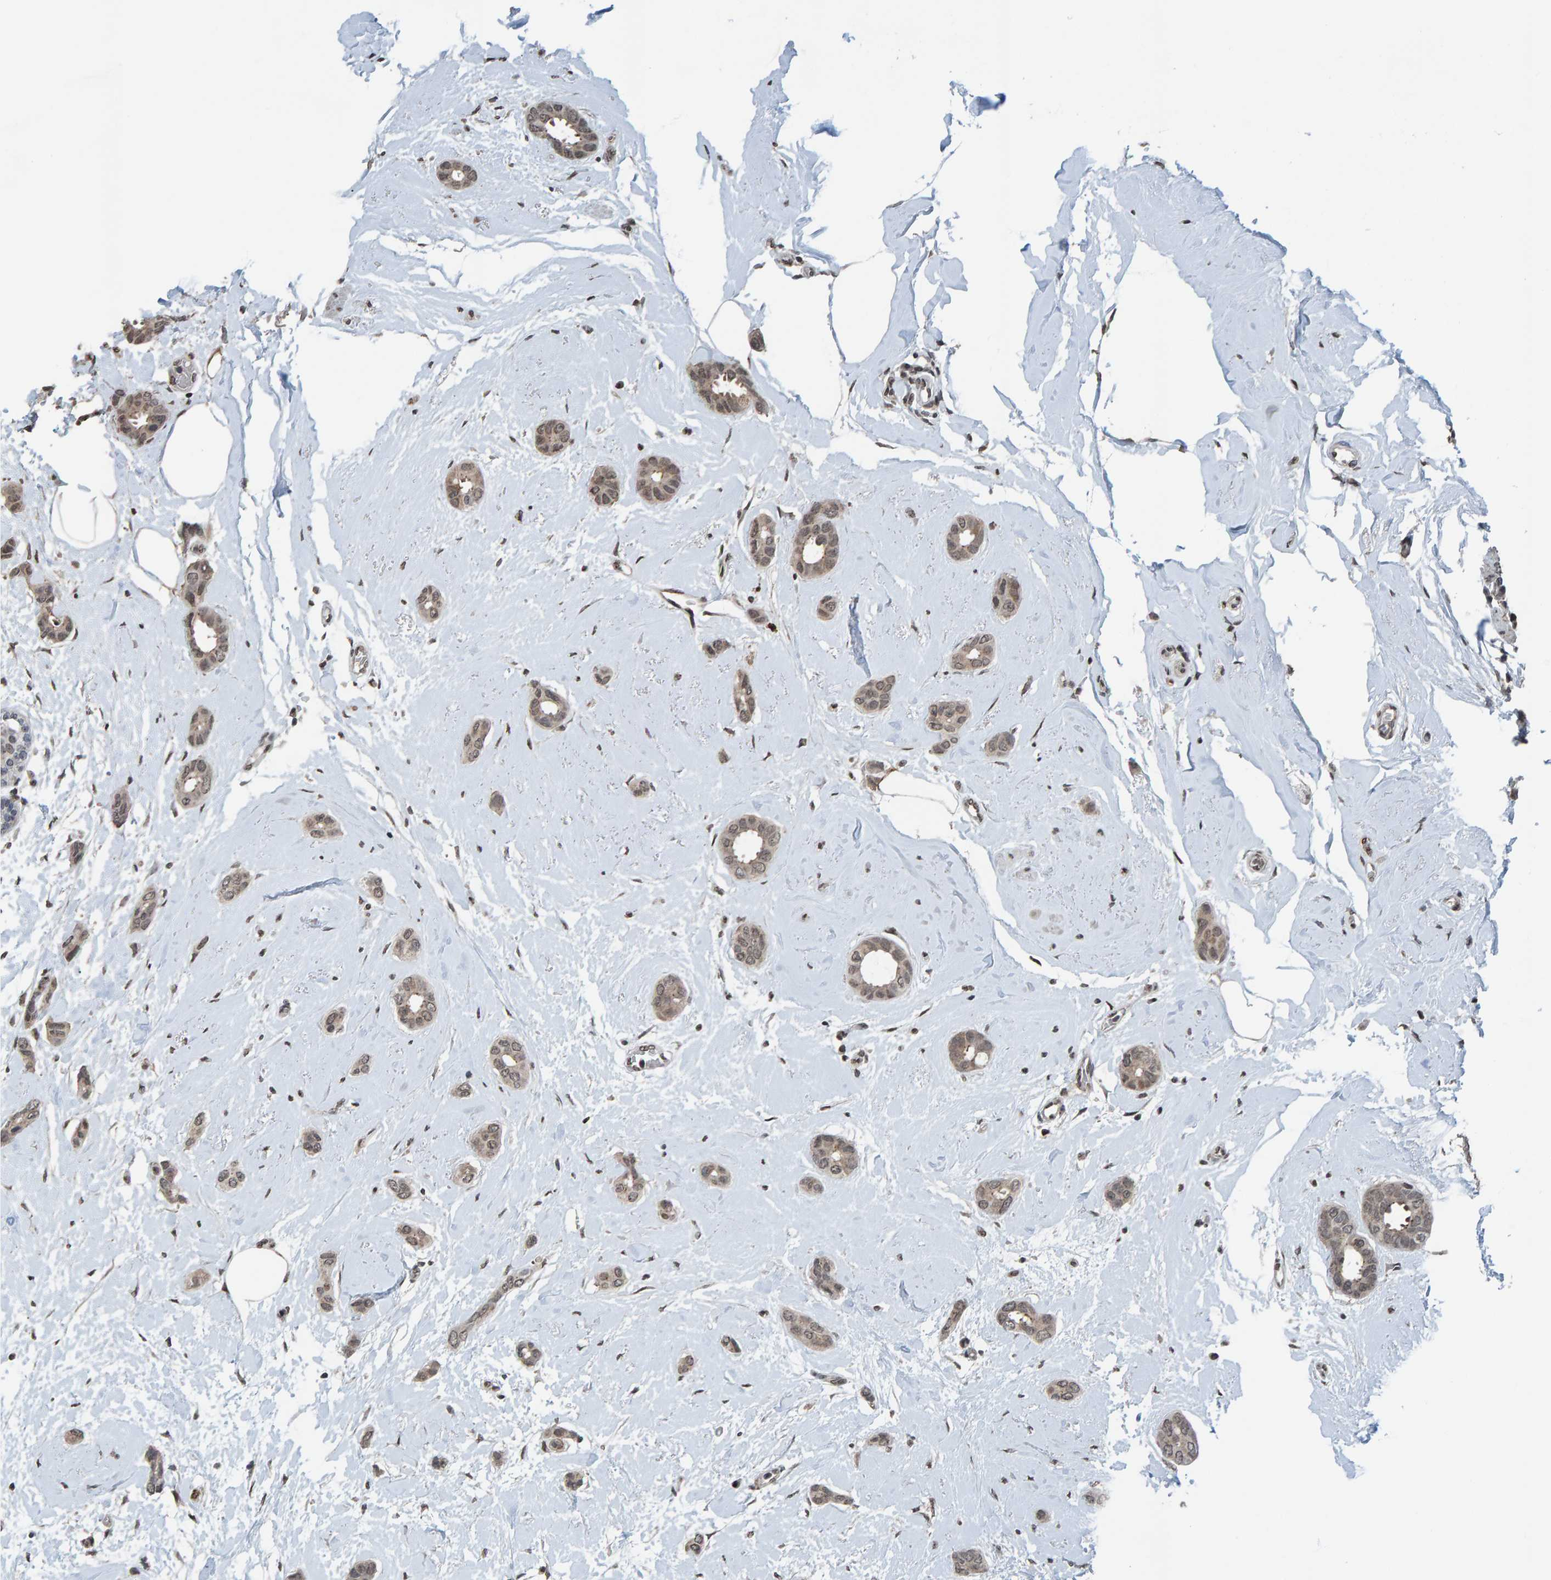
{"staining": {"intensity": "weak", "quantity": ">75%", "location": "cytoplasmic/membranous,nuclear"}, "tissue": "breast cancer", "cell_type": "Tumor cells", "image_type": "cancer", "snomed": [{"axis": "morphology", "description": "Duct carcinoma"}, {"axis": "topography", "description": "Breast"}], "caption": "A brown stain labels weak cytoplasmic/membranous and nuclear staining of a protein in invasive ductal carcinoma (breast) tumor cells.", "gene": "ZNF366", "patient": {"sex": "female", "age": 55}}